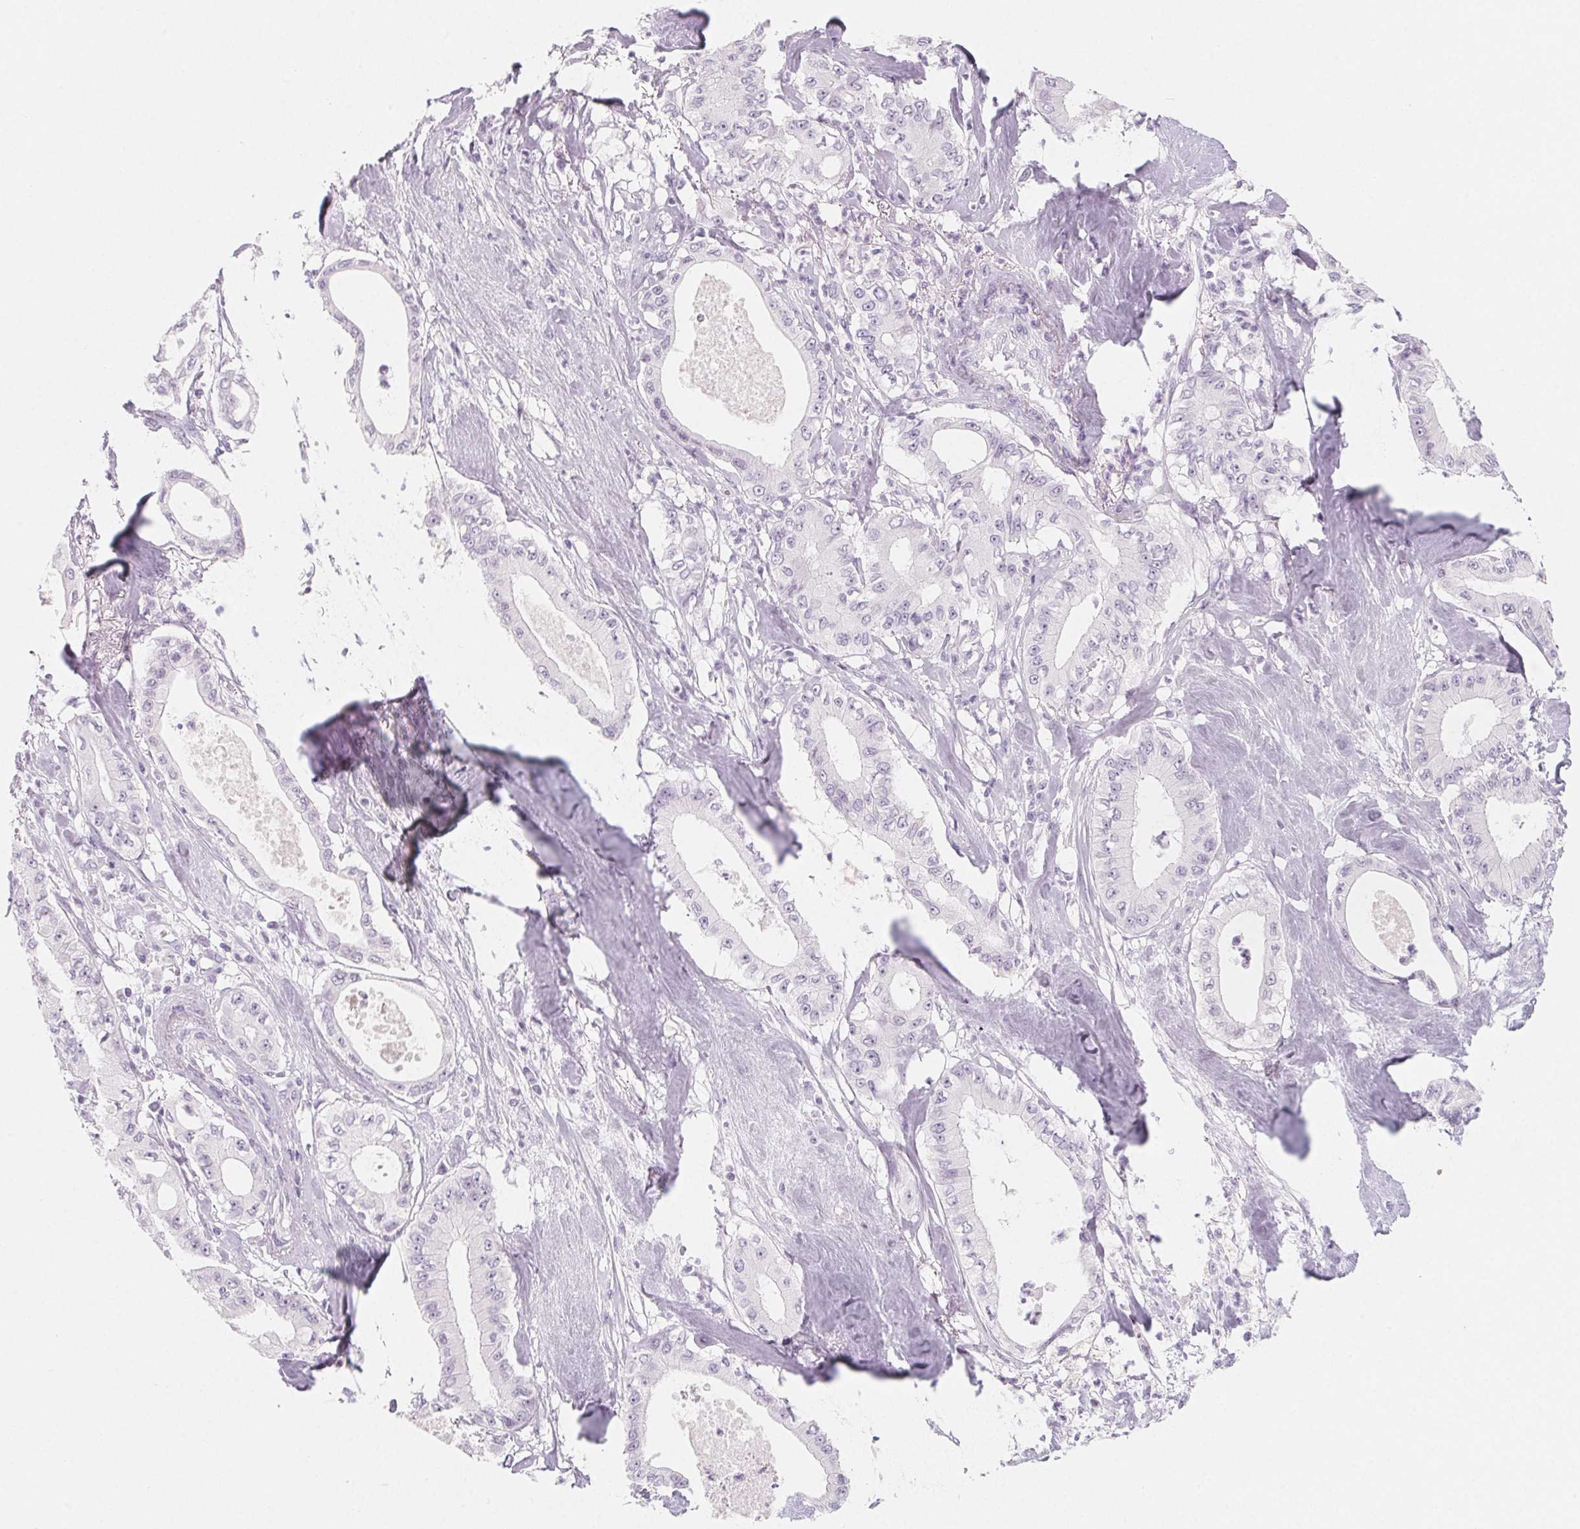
{"staining": {"intensity": "negative", "quantity": "none", "location": "none"}, "tissue": "pancreatic cancer", "cell_type": "Tumor cells", "image_type": "cancer", "snomed": [{"axis": "morphology", "description": "Adenocarcinoma, NOS"}, {"axis": "topography", "description": "Pancreas"}], "caption": "Pancreatic adenocarcinoma was stained to show a protein in brown. There is no significant staining in tumor cells. The staining was performed using DAB (3,3'-diaminobenzidine) to visualize the protein expression in brown, while the nuclei were stained in blue with hematoxylin (Magnification: 20x).", "gene": "SH3GL2", "patient": {"sex": "male", "age": 71}}